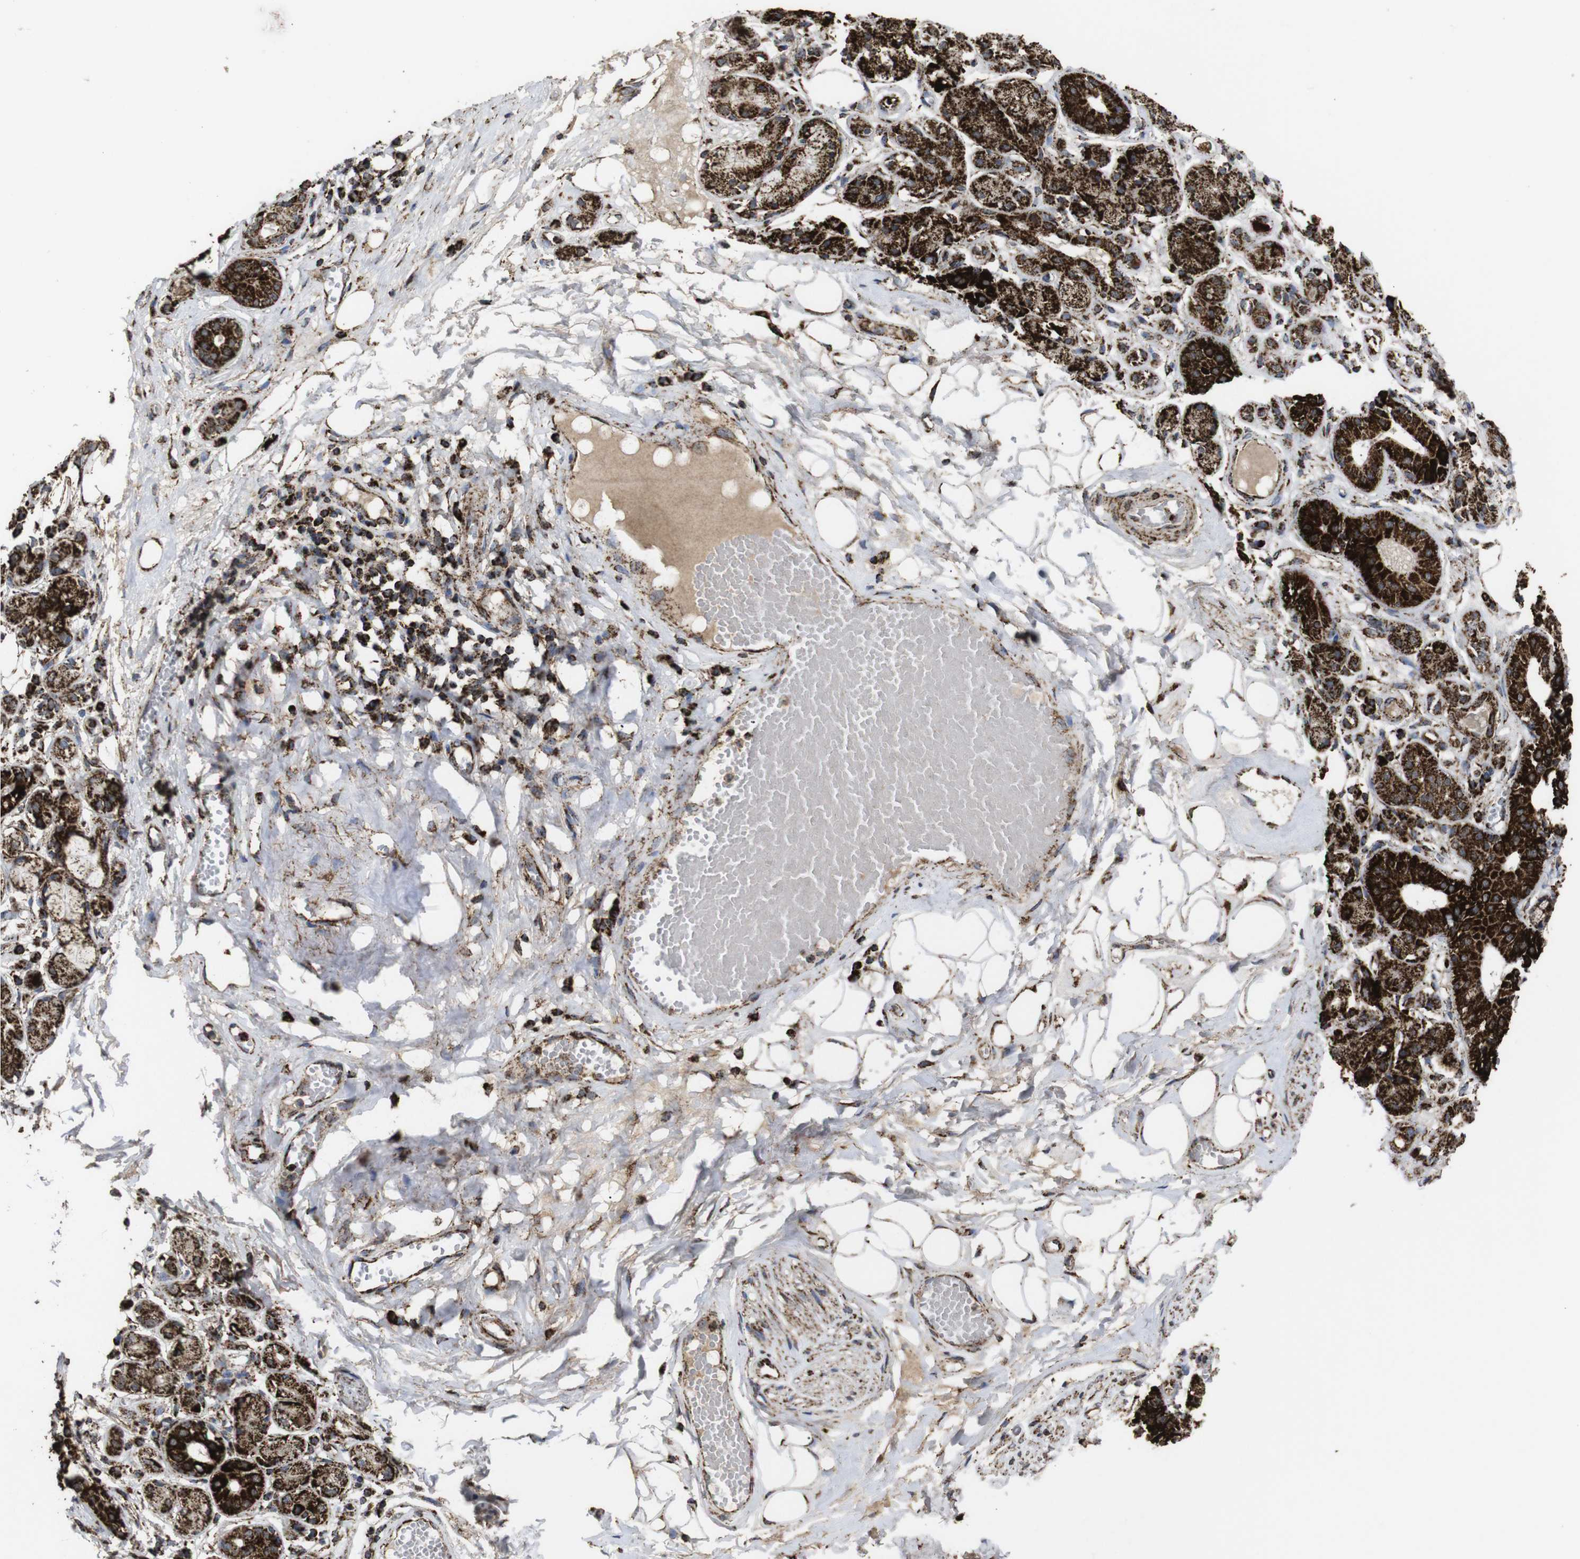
{"staining": {"intensity": "strong", "quantity": ">75%", "location": "cytoplasmic/membranous"}, "tissue": "adipose tissue", "cell_type": "Adipocytes", "image_type": "normal", "snomed": [{"axis": "morphology", "description": "Normal tissue, NOS"}, {"axis": "morphology", "description": "Inflammation, NOS"}, {"axis": "topography", "description": "Salivary gland"}, {"axis": "topography", "description": "Peripheral nerve tissue"}], "caption": "A high-resolution histopathology image shows immunohistochemistry staining of benign adipose tissue, which shows strong cytoplasmic/membranous expression in approximately >75% of adipocytes. (brown staining indicates protein expression, while blue staining denotes nuclei).", "gene": "ATP5F1A", "patient": {"sex": "female", "age": 75}}